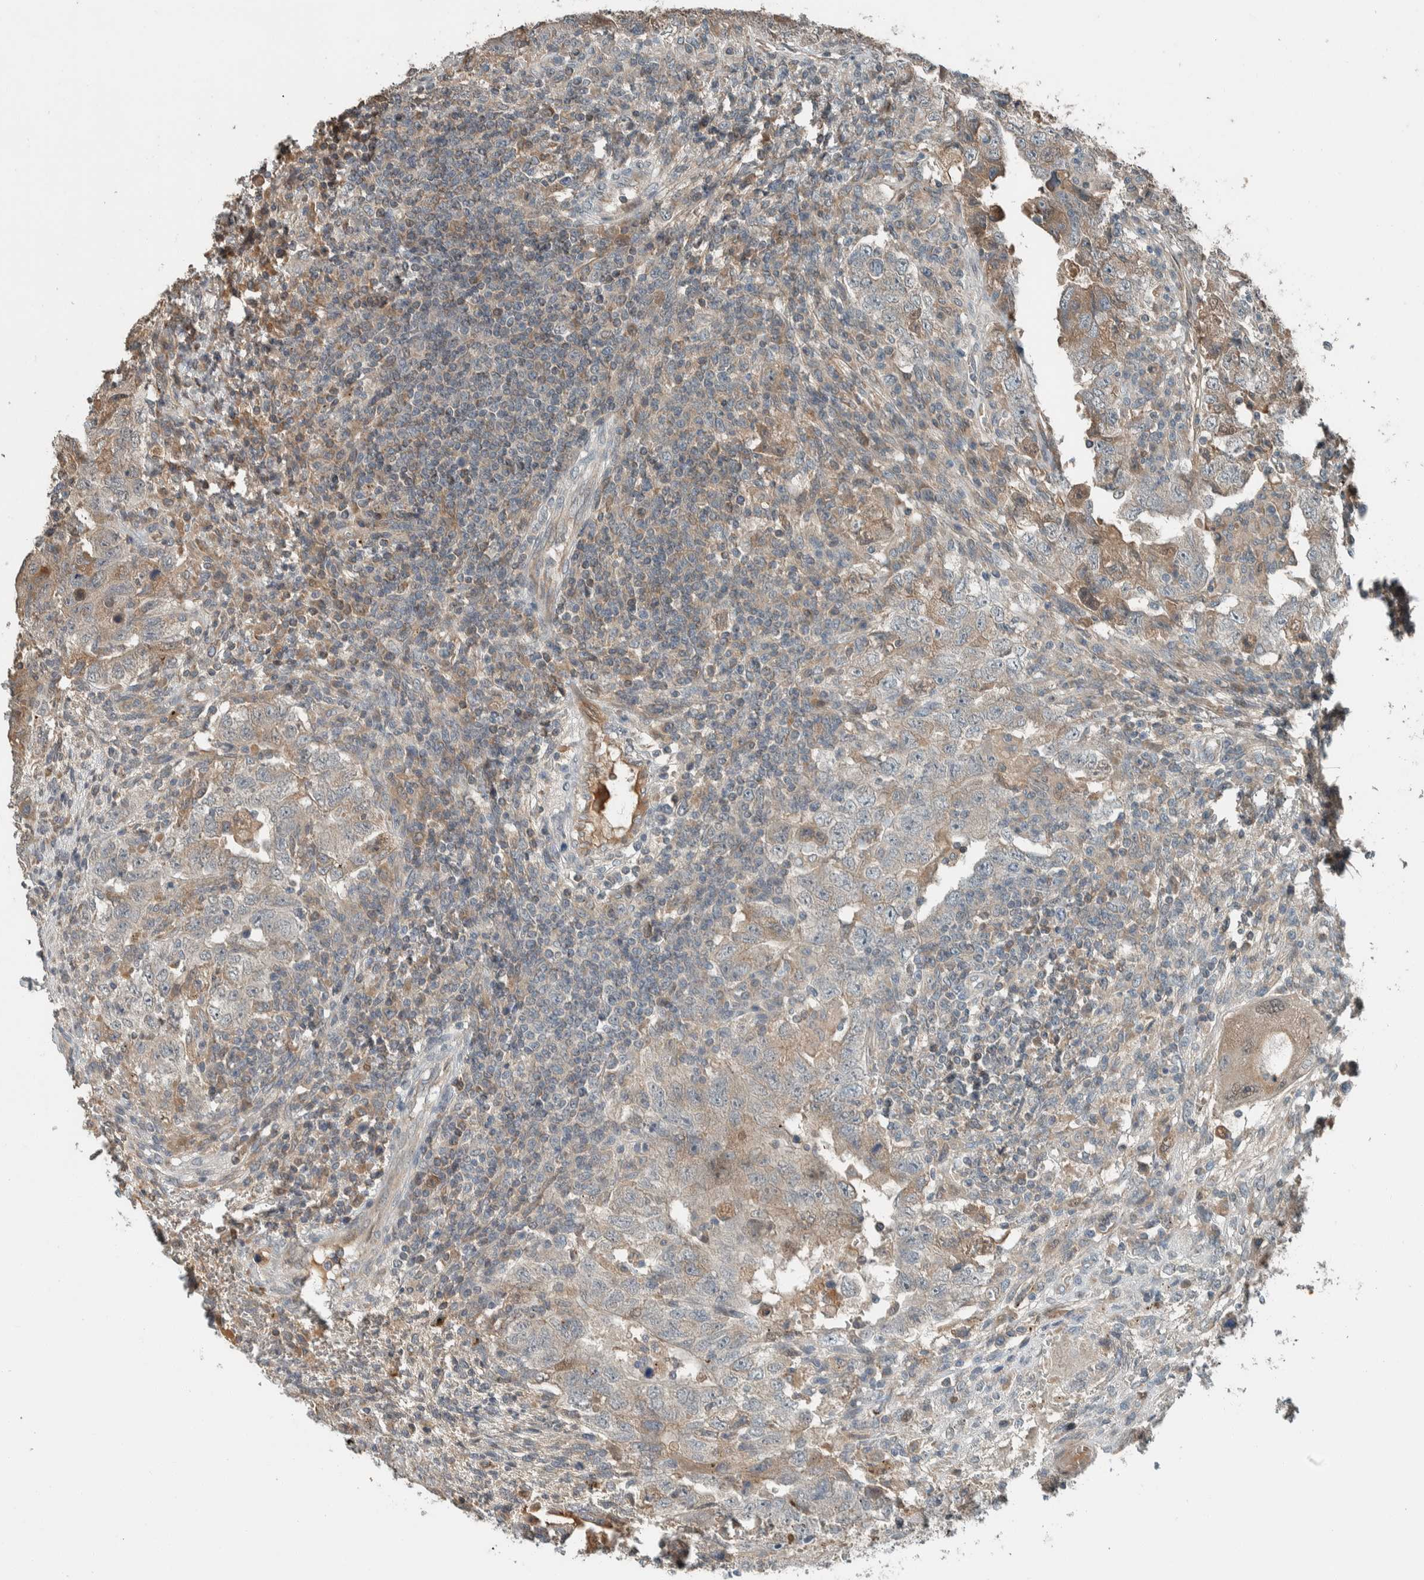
{"staining": {"intensity": "weak", "quantity": ">75%", "location": "cytoplasmic/membranous"}, "tissue": "testis cancer", "cell_type": "Tumor cells", "image_type": "cancer", "snomed": [{"axis": "morphology", "description": "Carcinoma, Embryonal, NOS"}, {"axis": "topography", "description": "Testis"}], "caption": "Protein staining shows weak cytoplasmic/membranous expression in about >75% of tumor cells in embryonal carcinoma (testis). Using DAB (3,3'-diaminobenzidine) (brown) and hematoxylin (blue) stains, captured at high magnification using brightfield microscopy.", "gene": "NBR1", "patient": {"sex": "male", "age": 26}}